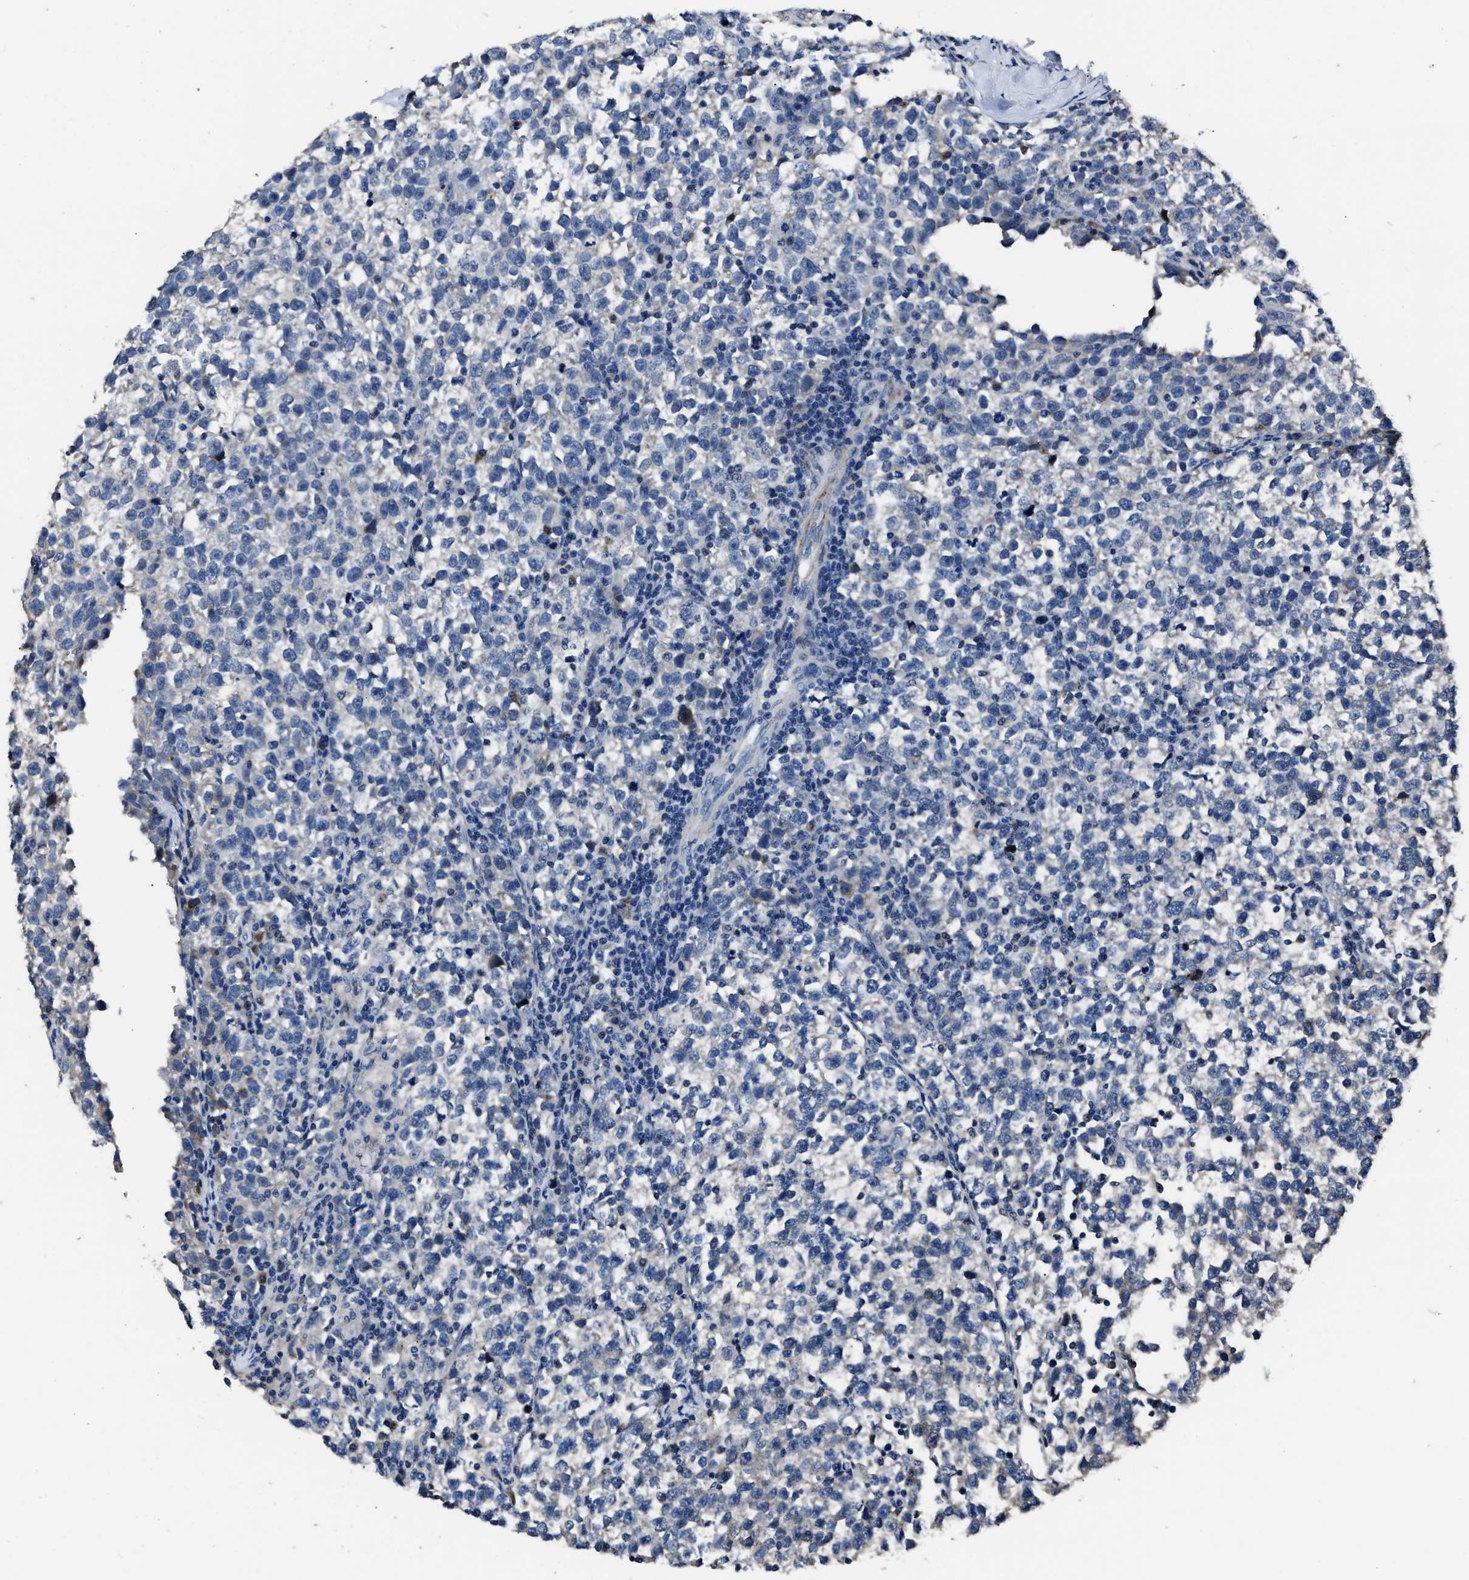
{"staining": {"intensity": "negative", "quantity": "none", "location": "none"}, "tissue": "testis cancer", "cell_type": "Tumor cells", "image_type": "cancer", "snomed": [{"axis": "morphology", "description": "Normal tissue, NOS"}, {"axis": "morphology", "description": "Seminoma, NOS"}, {"axis": "topography", "description": "Testis"}], "caption": "Testis seminoma stained for a protein using immunohistochemistry exhibits no staining tumor cells.", "gene": "DNAJC24", "patient": {"sex": "male", "age": 43}}